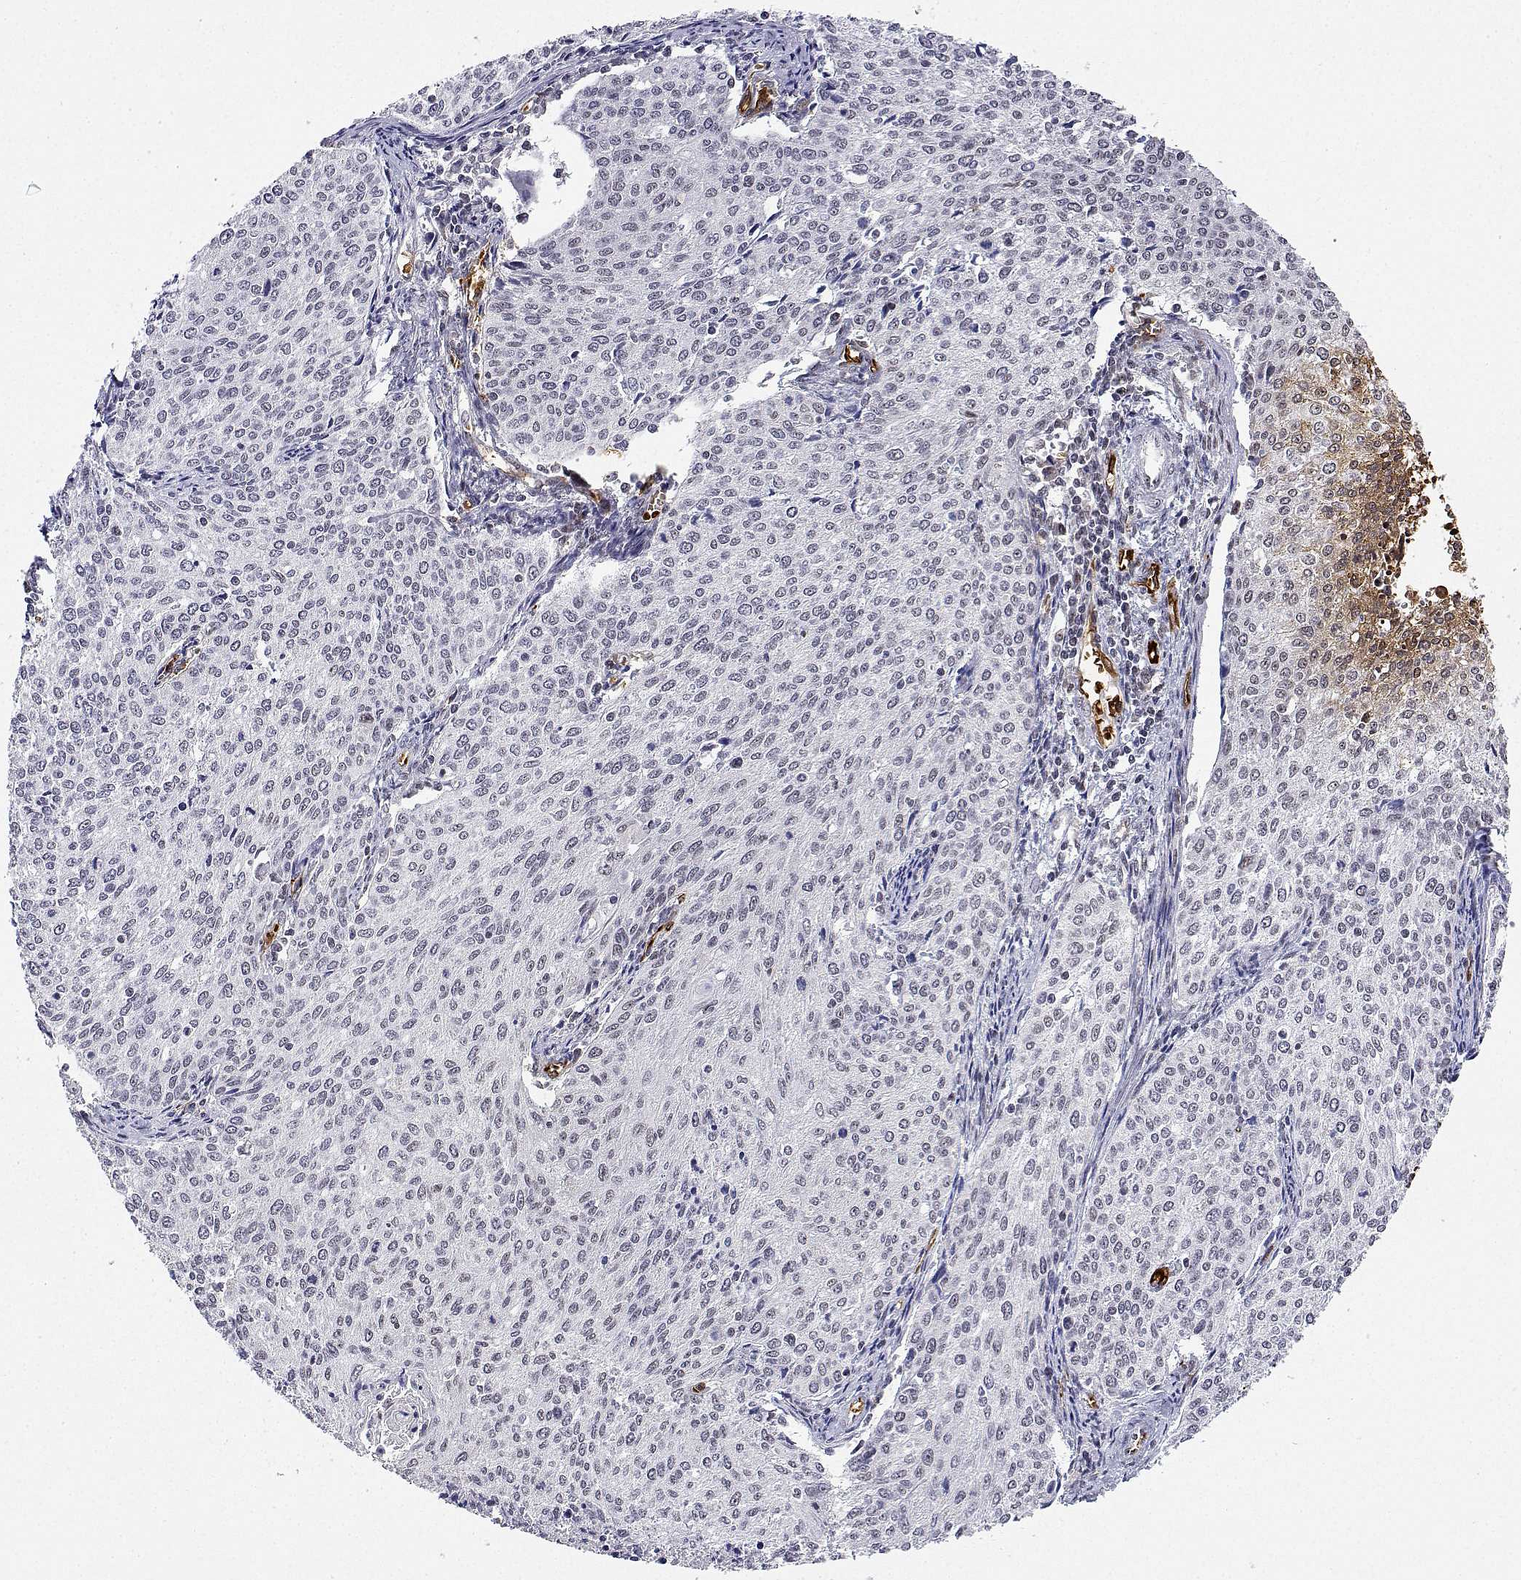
{"staining": {"intensity": "moderate", "quantity": "25%-75%", "location": "nuclear"}, "tissue": "cervical cancer", "cell_type": "Tumor cells", "image_type": "cancer", "snomed": [{"axis": "morphology", "description": "Squamous cell carcinoma, NOS"}, {"axis": "topography", "description": "Cervix"}], "caption": "The photomicrograph displays staining of cervical cancer, revealing moderate nuclear protein expression (brown color) within tumor cells. Nuclei are stained in blue.", "gene": "ADAR", "patient": {"sex": "female", "age": 38}}